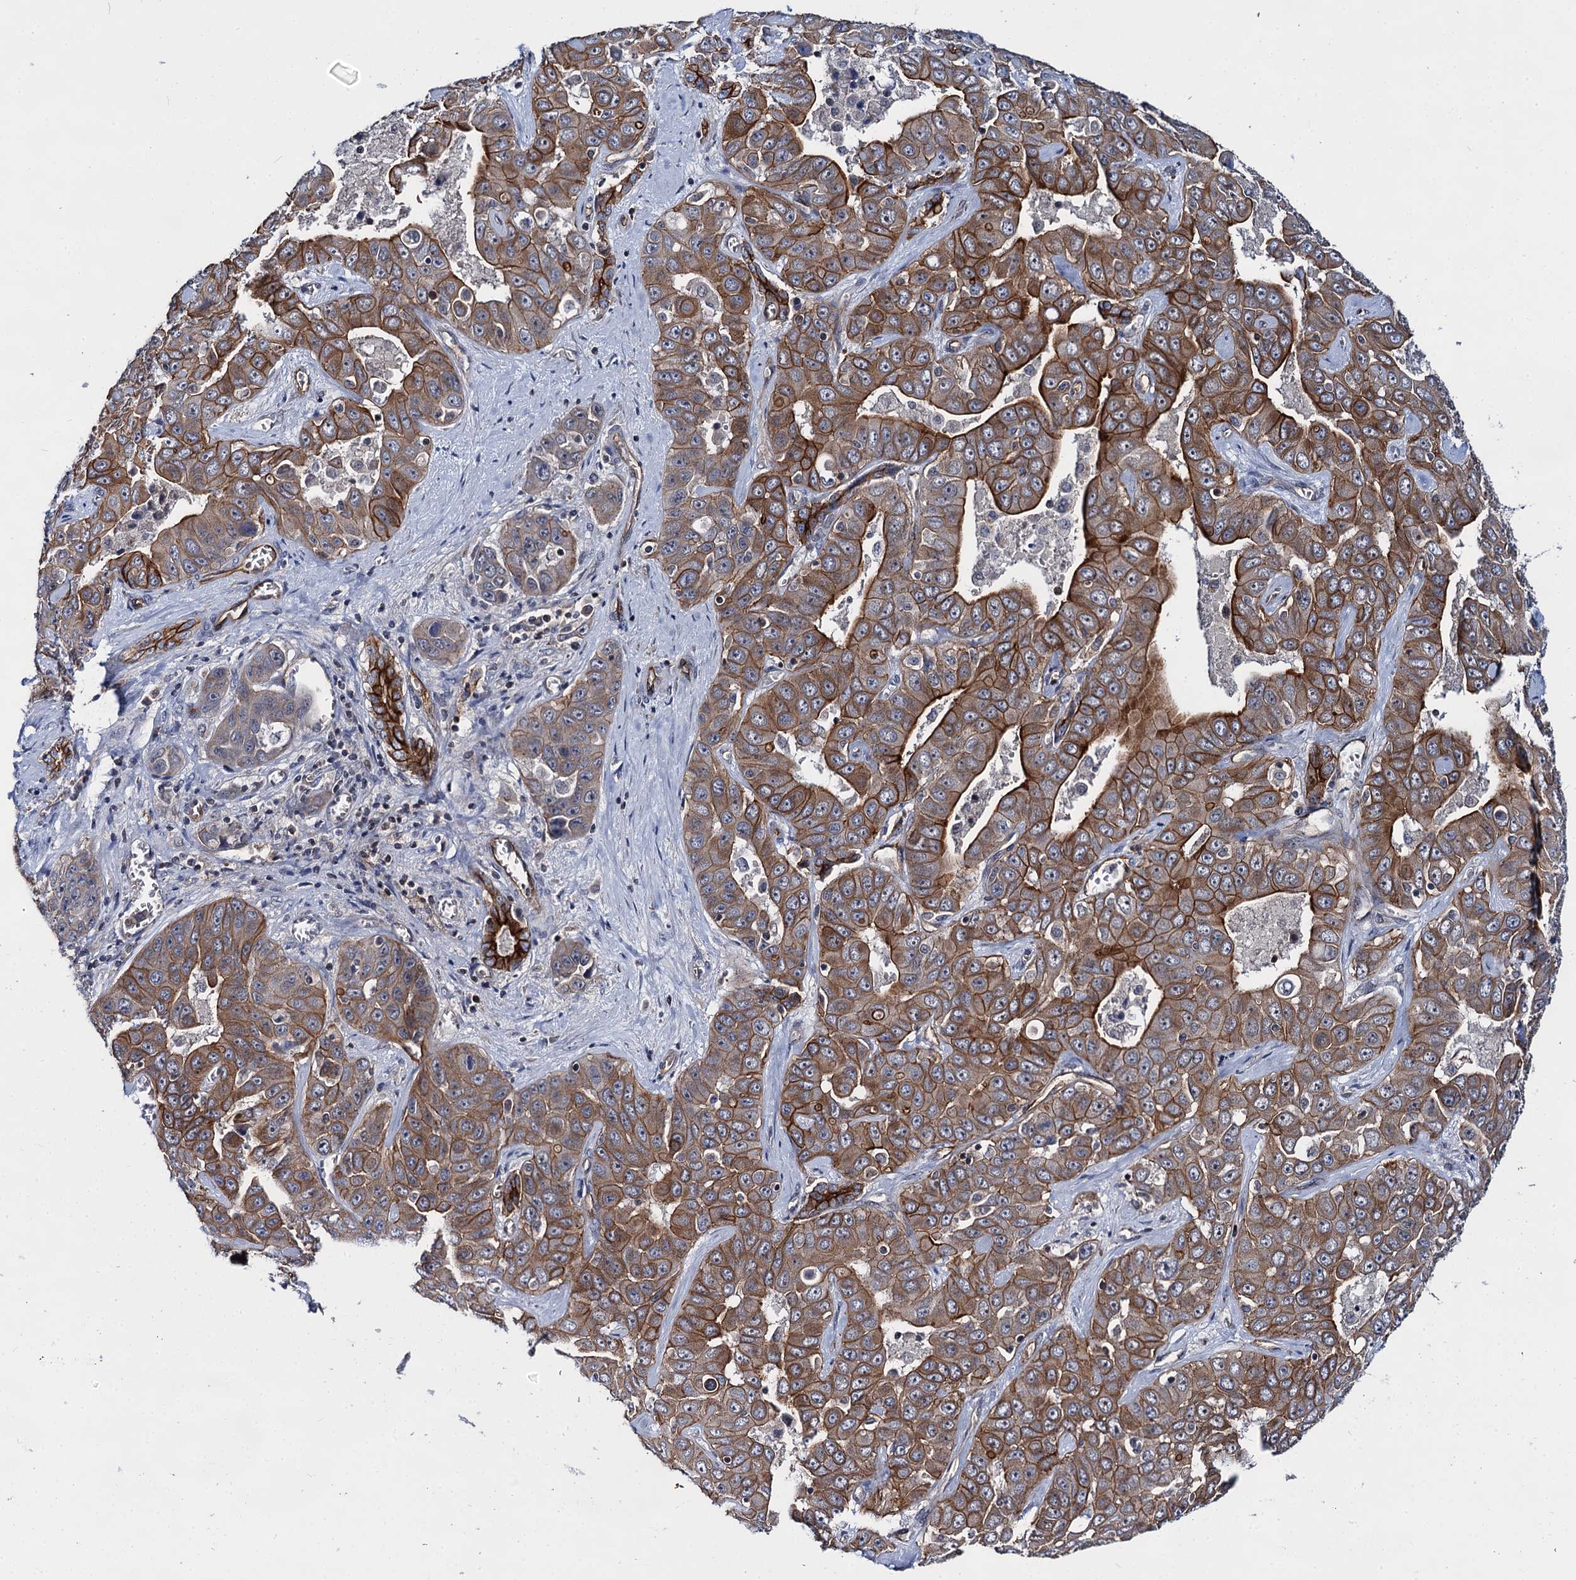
{"staining": {"intensity": "moderate", "quantity": ">75%", "location": "cytoplasmic/membranous"}, "tissue": "liver cancer", "cell_type": "Tumor cells", "image_type": "cancer", "snomed": [{"axis": "morphology", "description": "Cholangiocarcinoma"}, {"axis": "topography", "description": "Liver"}], "caption": "Tumor cells exhibit moderate cytoplasmic/membranous expression in about >75% of cells in liver cholangiocarcinoma.", "gene": "ABLIM1", "patient": {"sex": "female", "age": 52}}